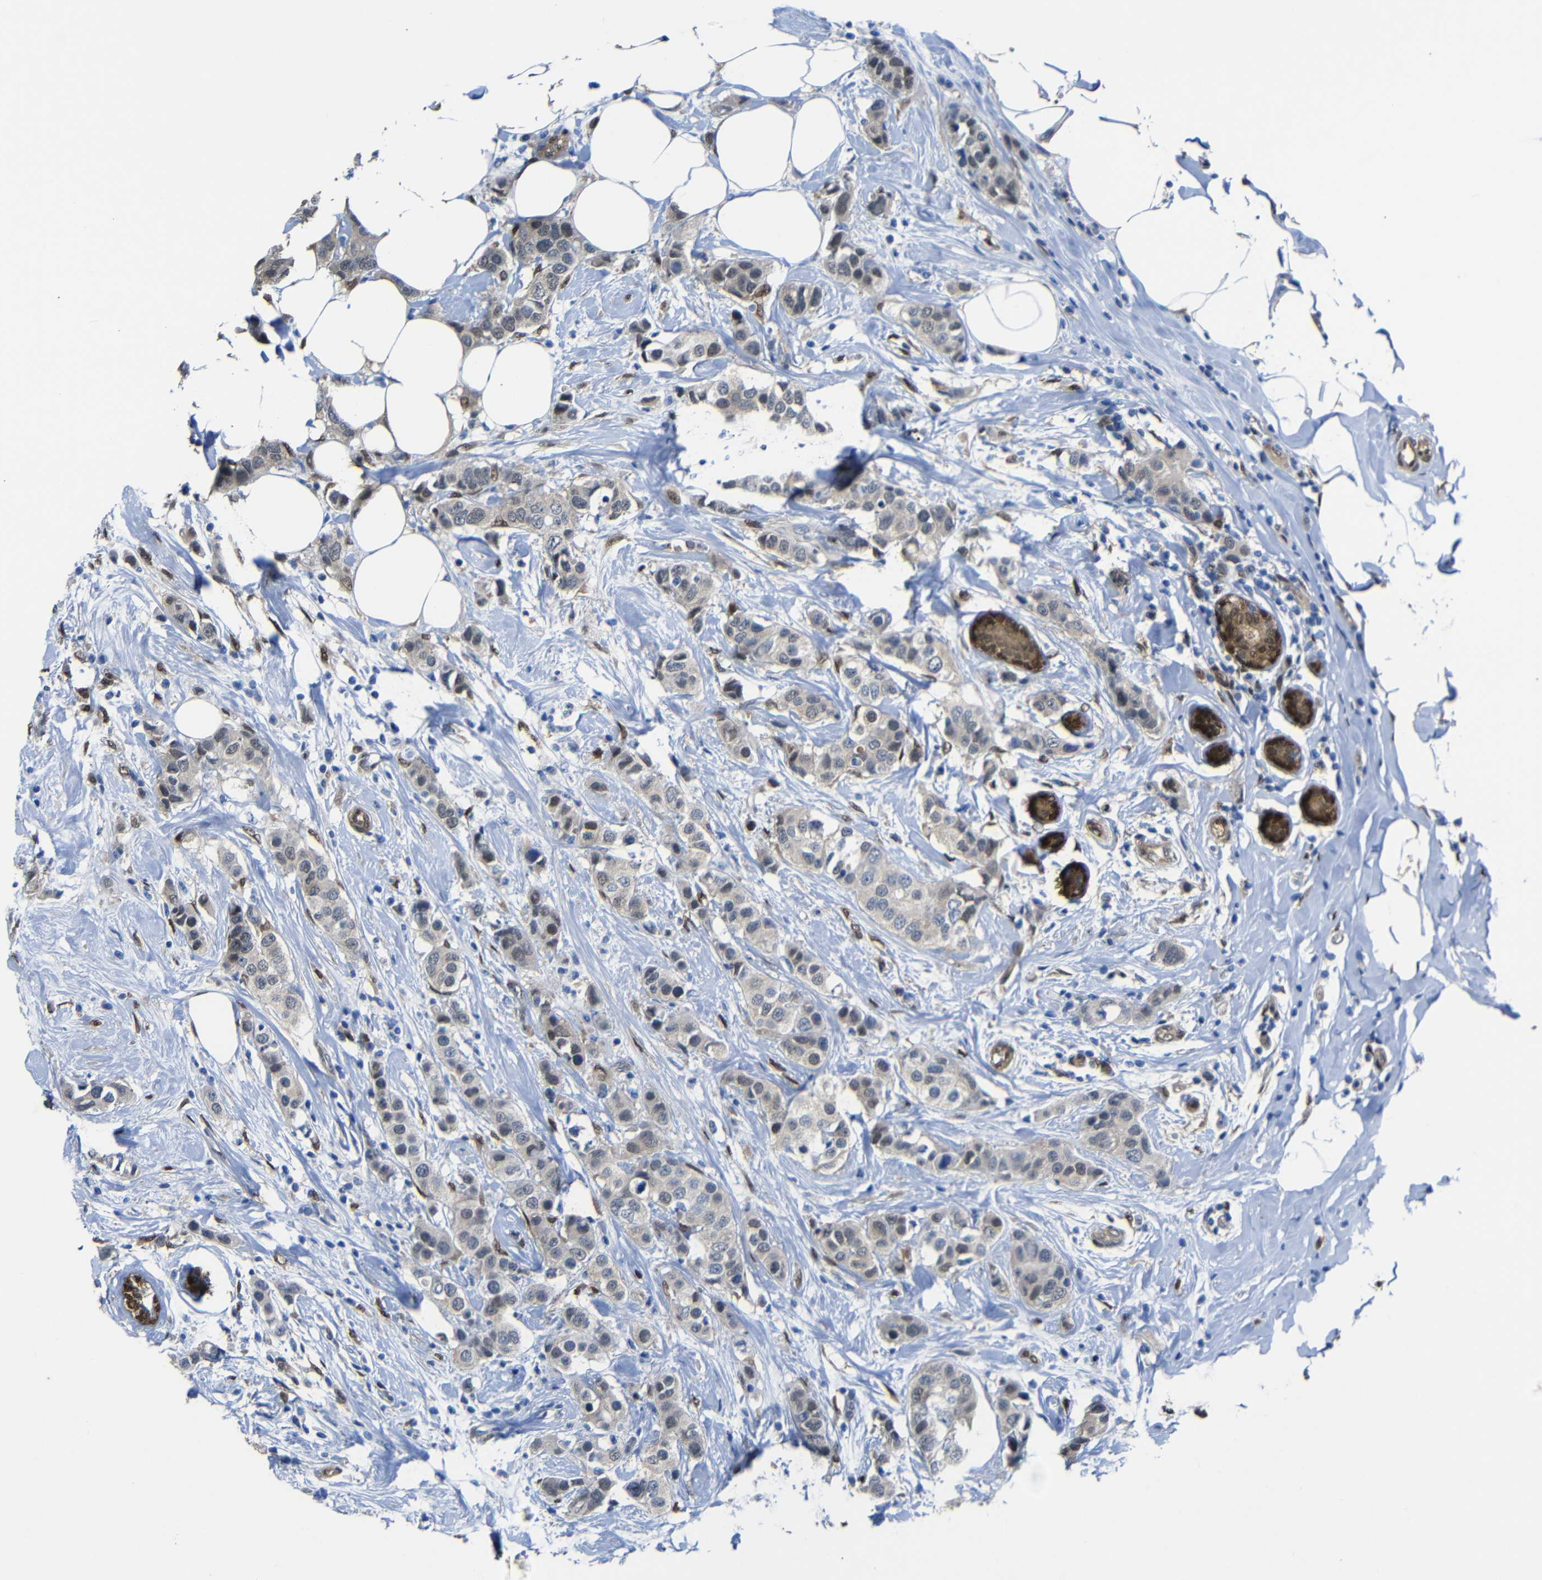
{"staining": {"intensity": "weak", "quantity": "<25%", "location": "cytoplasmic/membranous"}, "tissue": "breast cancer", "cell_type": "Tumor cells", "image_type": "cancer", "snomed": [{"axis": "morphology", "description": "Normal tissue, NOS"}, {"axis": "morphology", "description": "Duct carcinoma"}, {"axis": "topography", "description": "Breast"}], "caption": "This micrograph is of infiltrating ductal carcinoma (breast) stained with immunohistochemistry to label a protein in brown with the nuclei are counter-stained blue. There is no positivity in tumor cells.", "gene": "YAP1", "patient": {"sex": "female", "age": 50}}